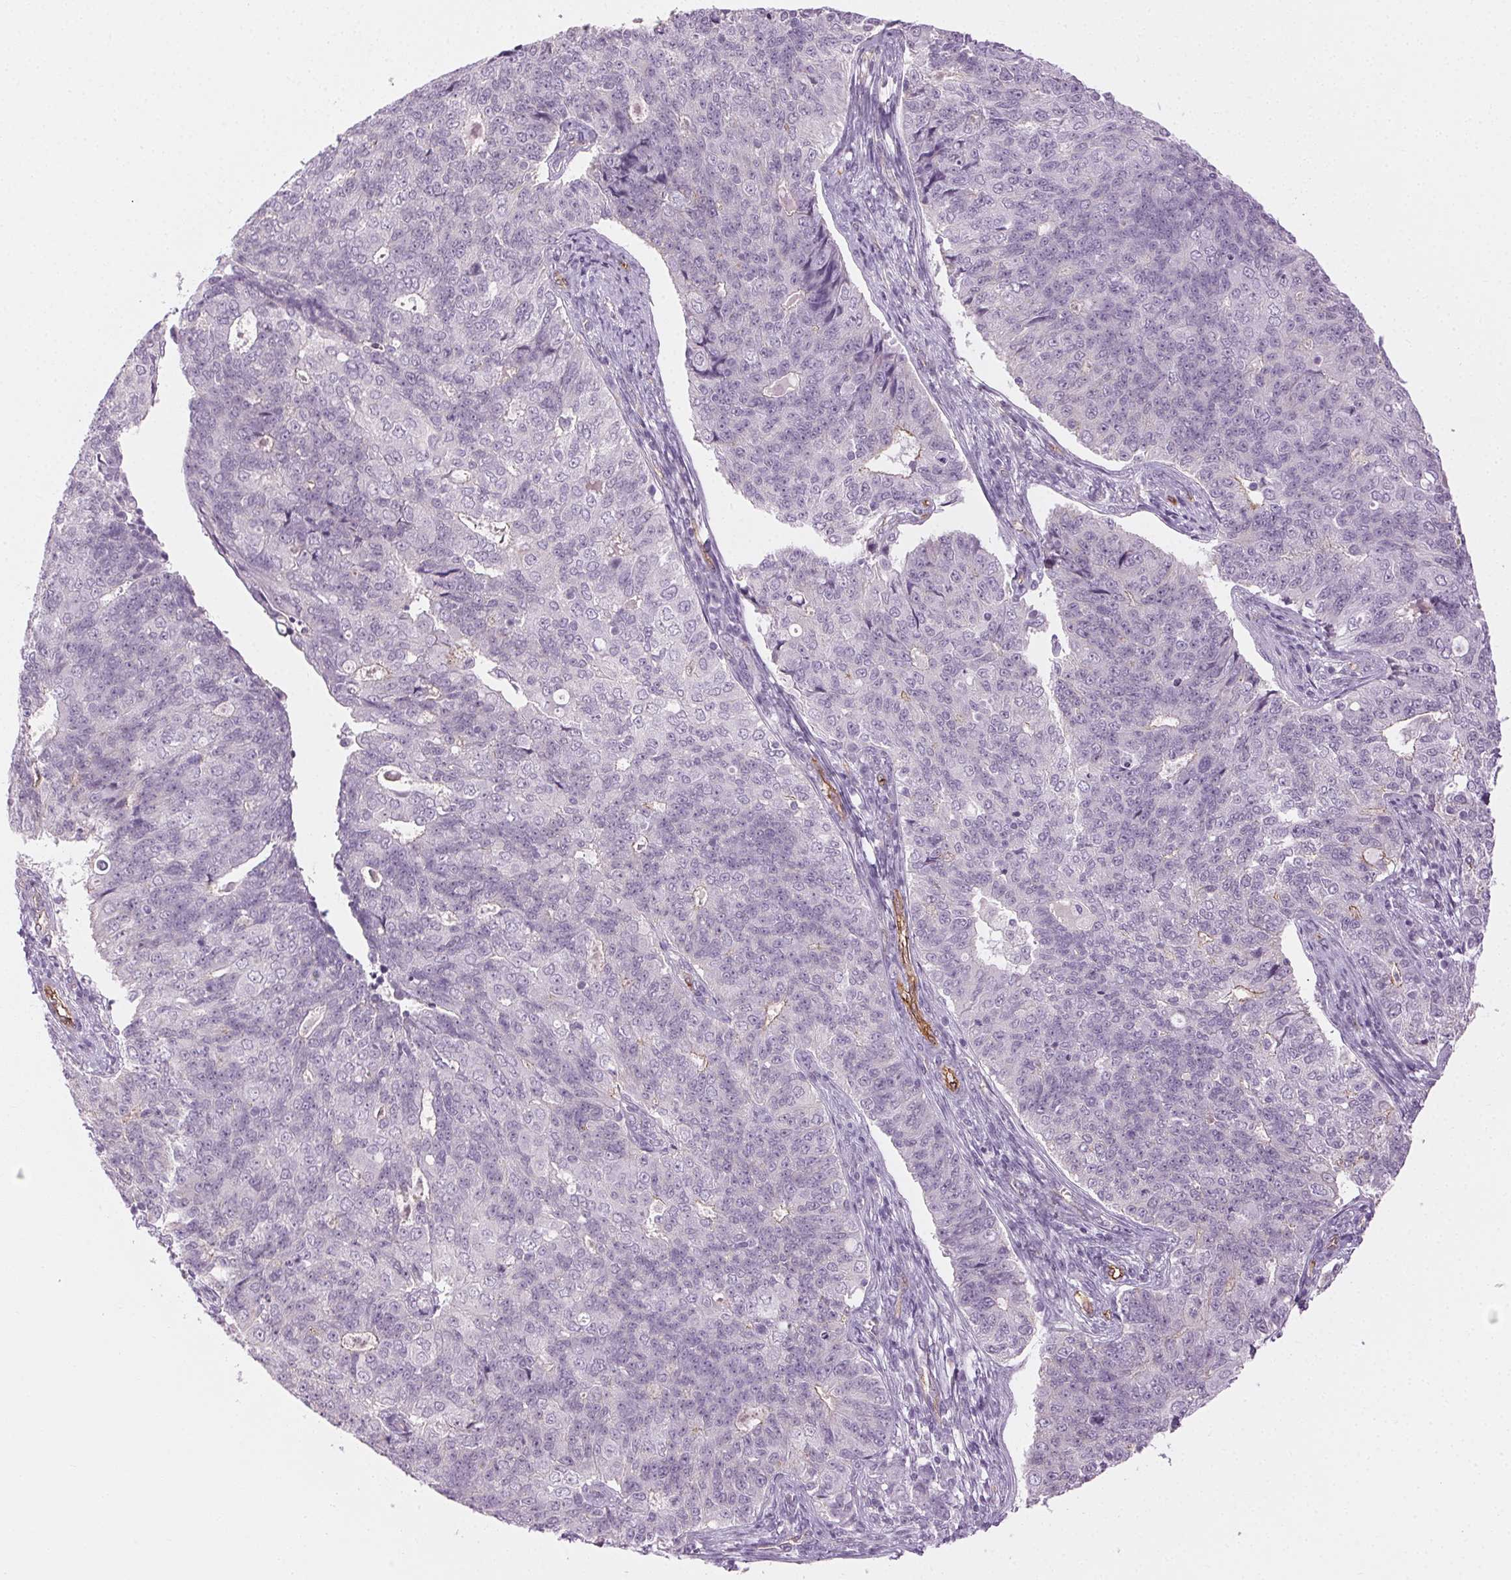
{"staining": {"intensity": "negative", "quantity": "none", "location": "none"}, "tissue": "endometrial cancer", "cell_type": "Tumor cells", "image_type": "cancer", "snomed": [{"axis": "morphology", "description": "Adenocarcinoma, NOS"}, {"axis": "topography", "description": "Endometrium"}], "caption": "Tumor cells show no significant staining in endometrial cancer.", "gene": "AIF1L", "patient": {"sex": "female", "age": 43}}